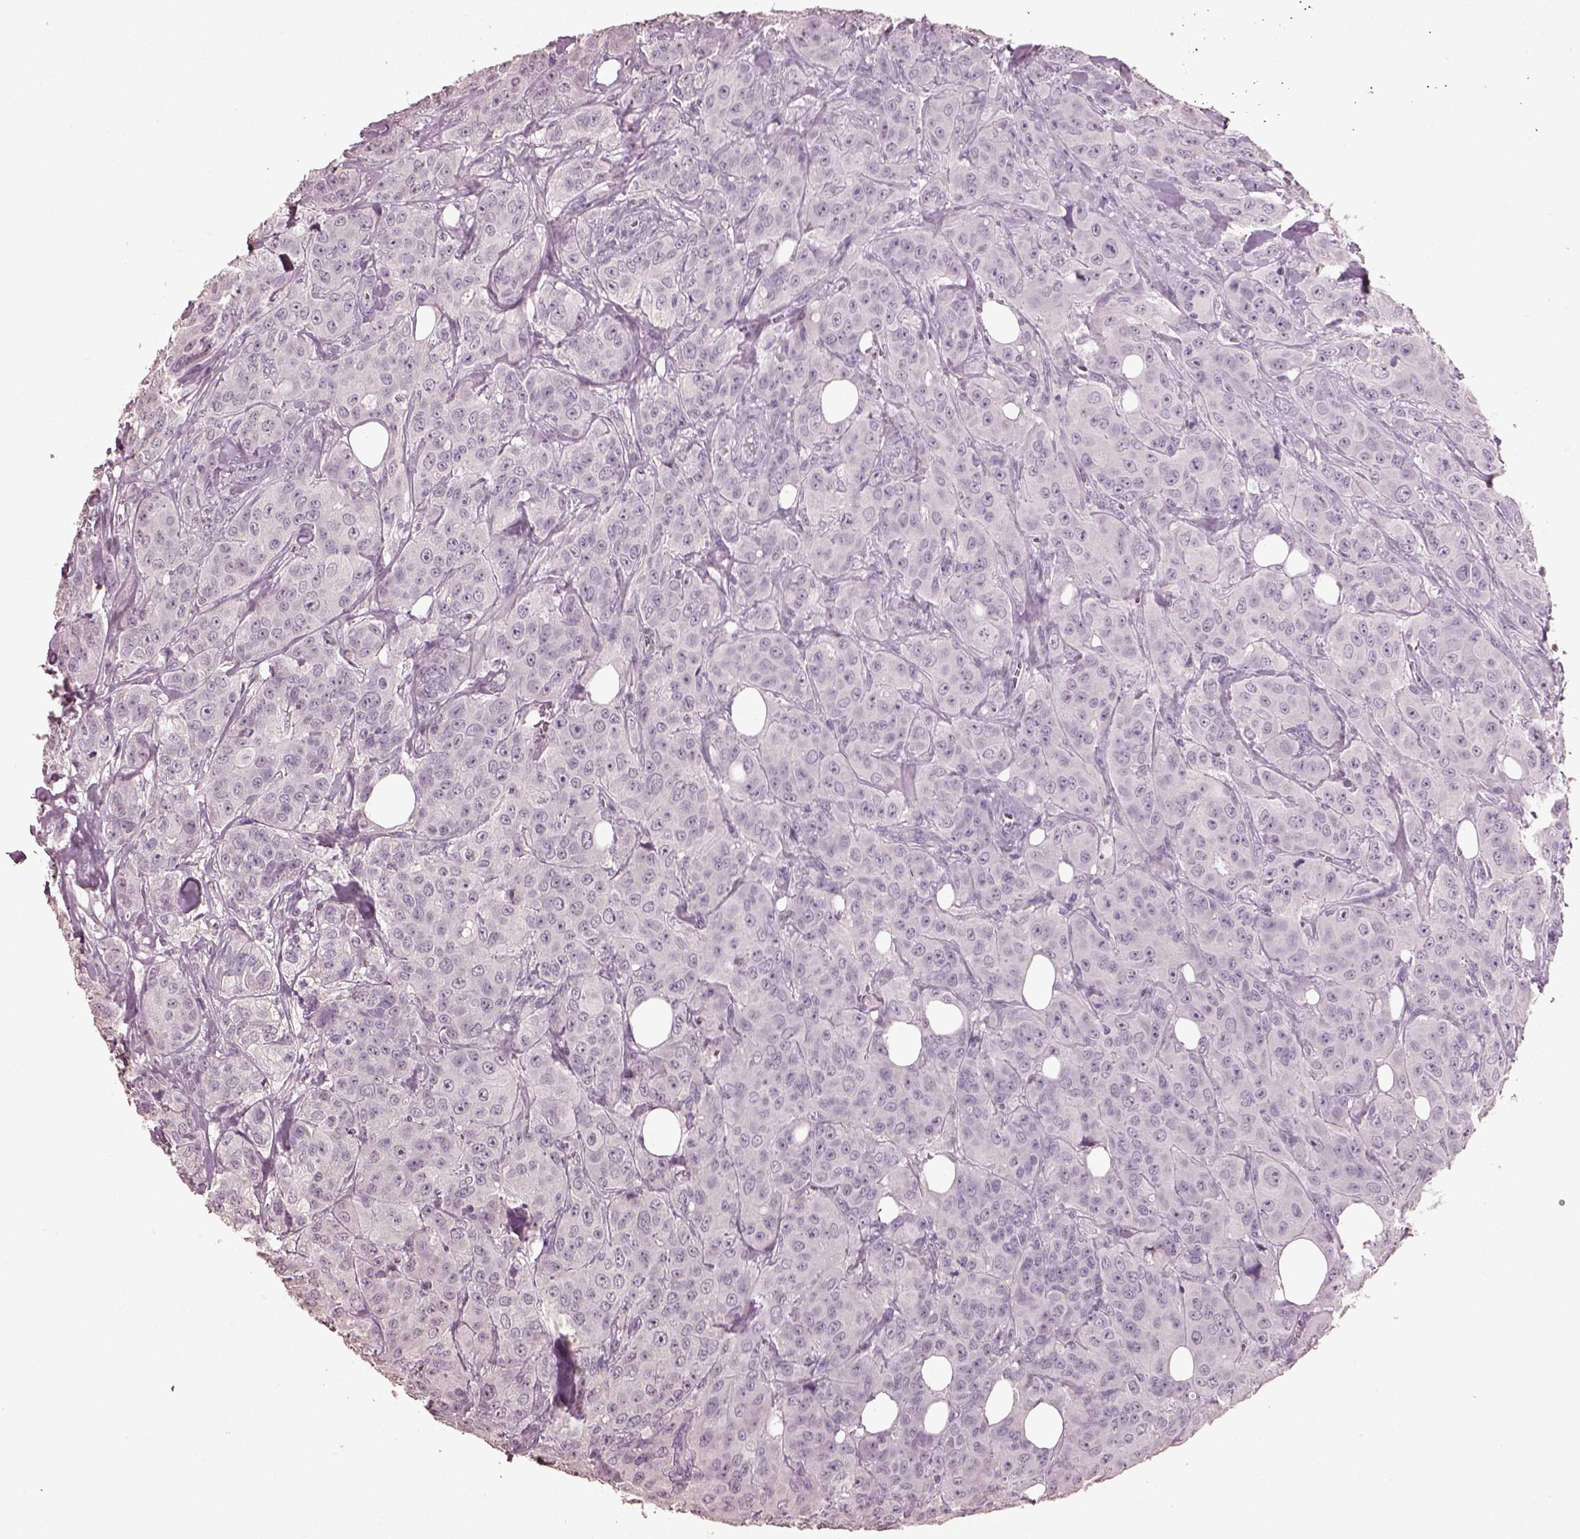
{"staining": {"intensity": "negative", "quantity": "none", "location": "none"}, "tissue": "breast cancer", "cell_type": "Tumor cells", "image_type": "cancer", "snomed": [{"axis": "morphology", "description": "Duct carcinoma"}, {"axis": "topography", "description": "Breast"}], "caption": "A photomicrograph of breast intraductal carcinoma stained for a protein demonstrates no brown staining in tumor cells.", "gene": "KCNIP3", "patient": {"sex": "female", "age": 43}}